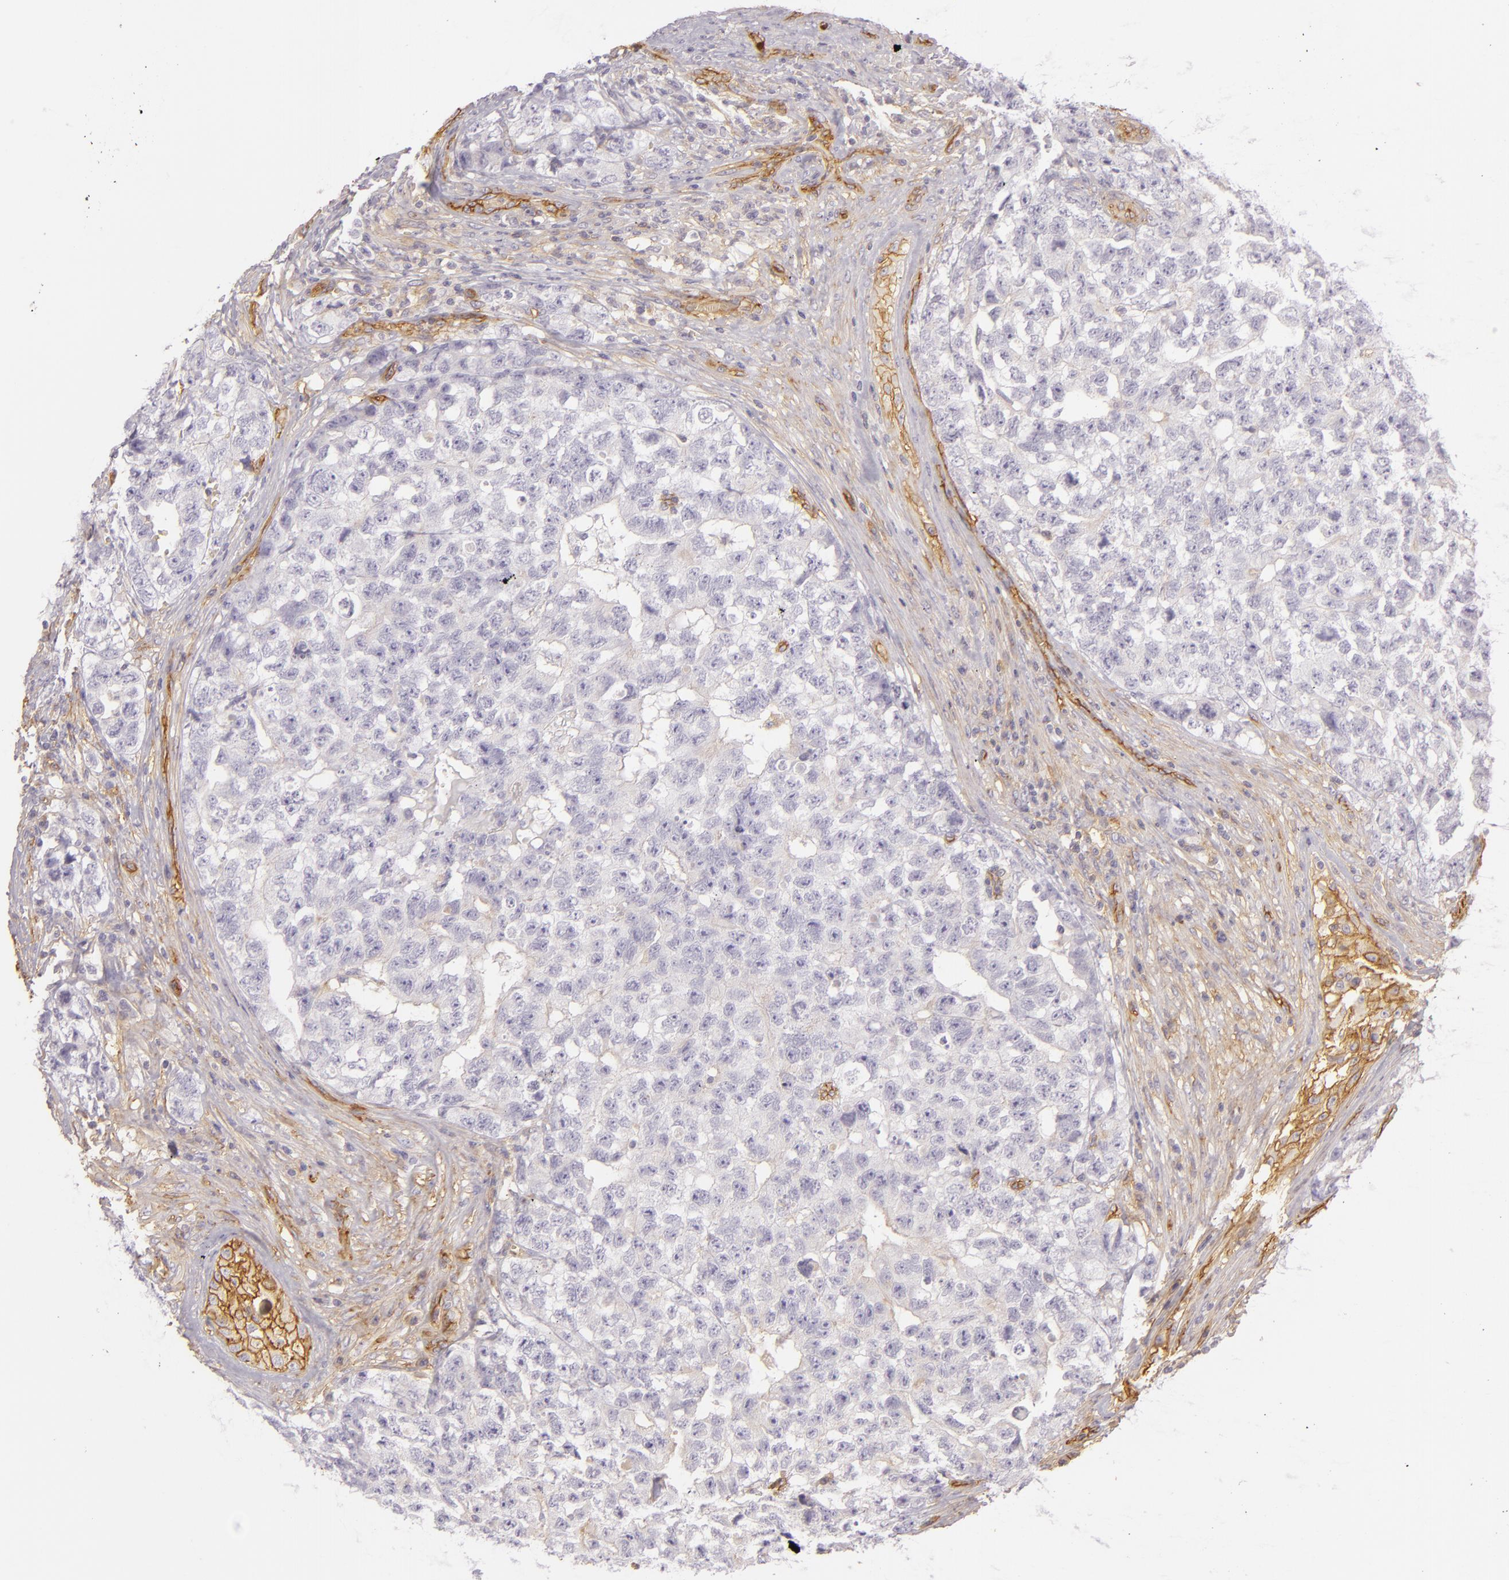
{"staining": {"intensity": "negative", "quantity": "none", "location": "none"}, "tissue": "testis cancer", "cell_type": "Tumor cells", "image_type": "cancer", "snomed": [{"axis": "morphology", "description": "Carcinoma, Embryonal, NOS"}, {"axis": "topography", "description": "Testis"}], "caption": "Immunohistochemical staining of human testis cancer demonstrates no significant positivity in tumor cells. (Immunohistochemistry, brightfield microscopy, high magnification).", "gene": "CD59", "patient": {"sex": "male", "age": 31}}